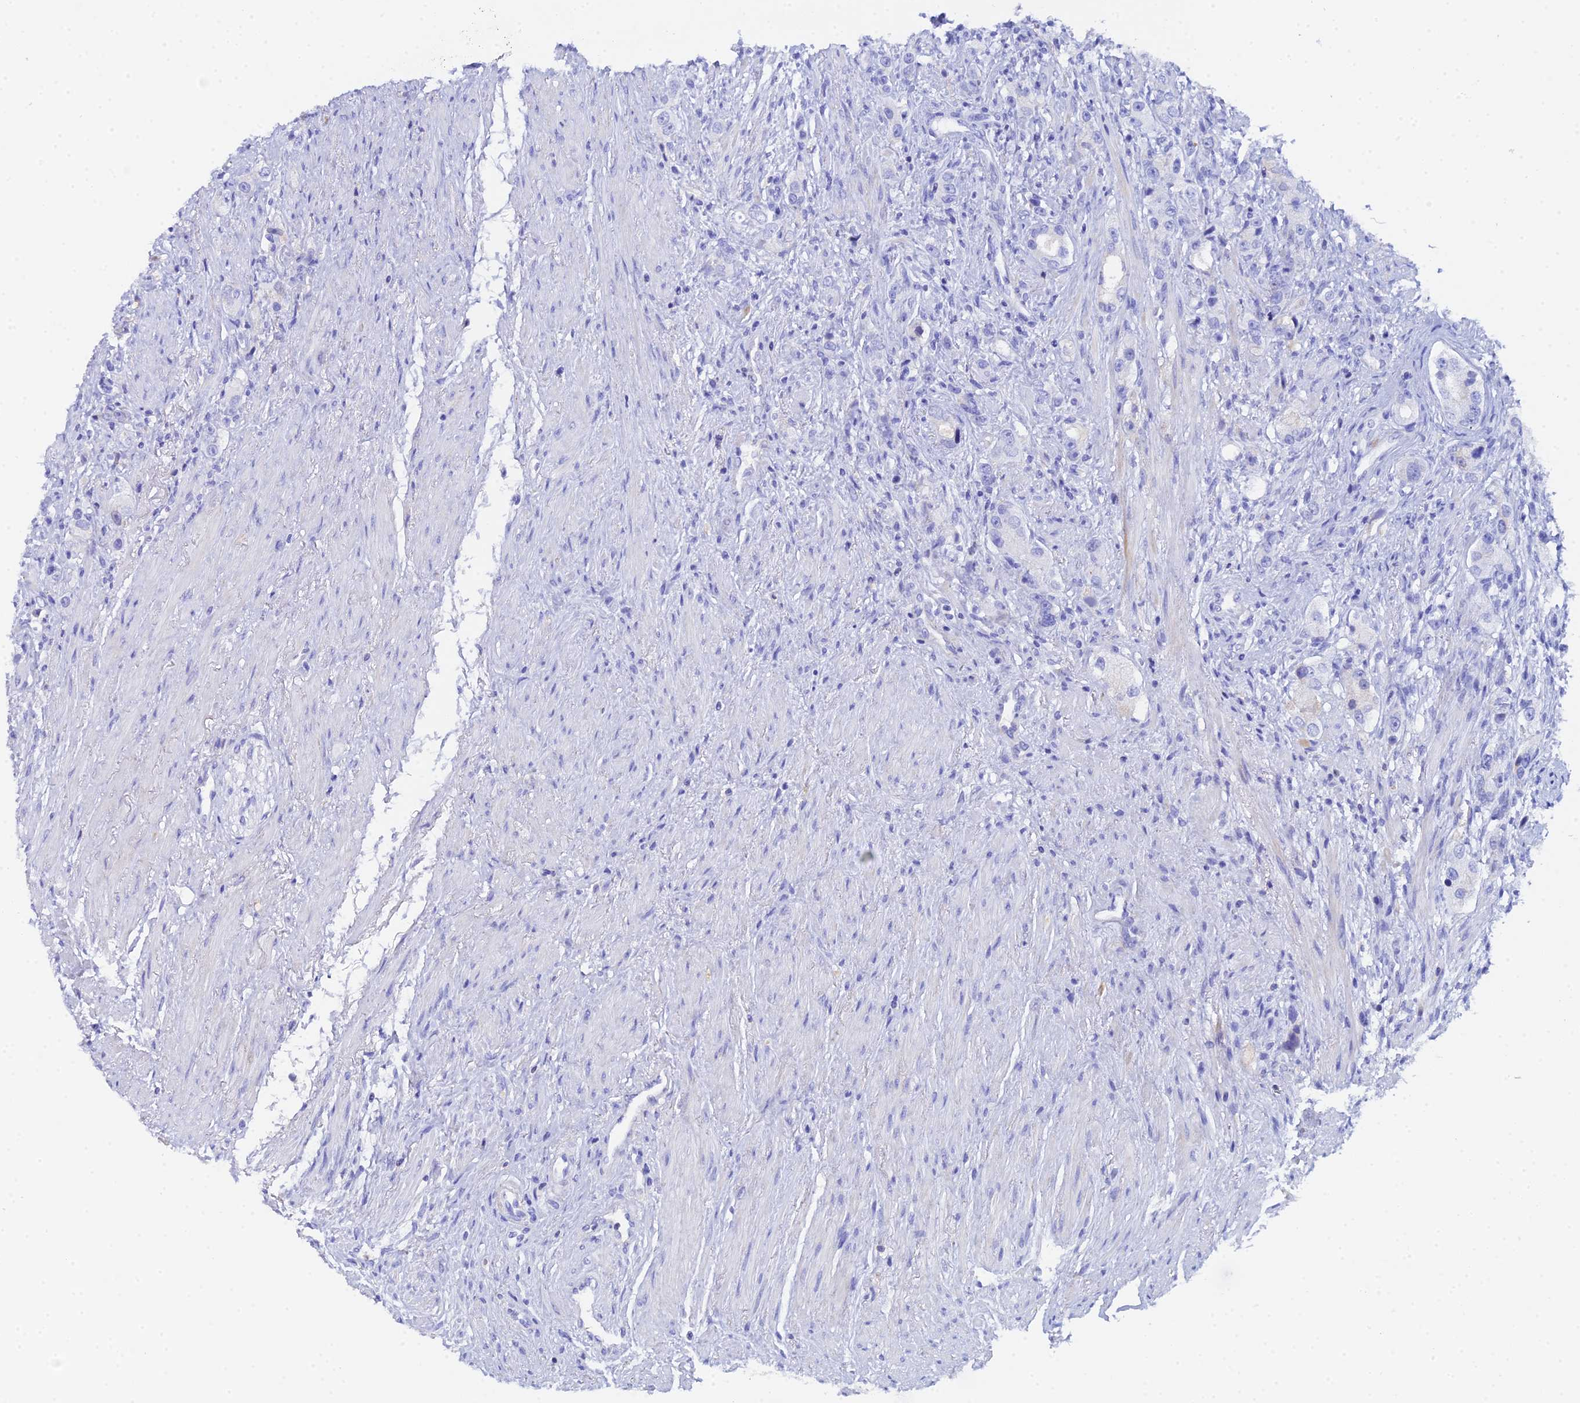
{"staining": {"intensity": "negative", "quantity": "none", "location": "none"}, "tissue": "prostate cancer", "cell_type": "Tumor cells", "image_type": "cancer", "snomed": [{"axis": "morphology", "description": "Adenocarcinoma, High grade"}, {"axis": "topography", "description": "Prostate"}], "caption": "Immunohistochemistry of high-grade adenocarcinoma (prostate) shows no expression in tumor cells.", "gene": "CELA3A", "patient": {"sex": "male", "age": 63}}